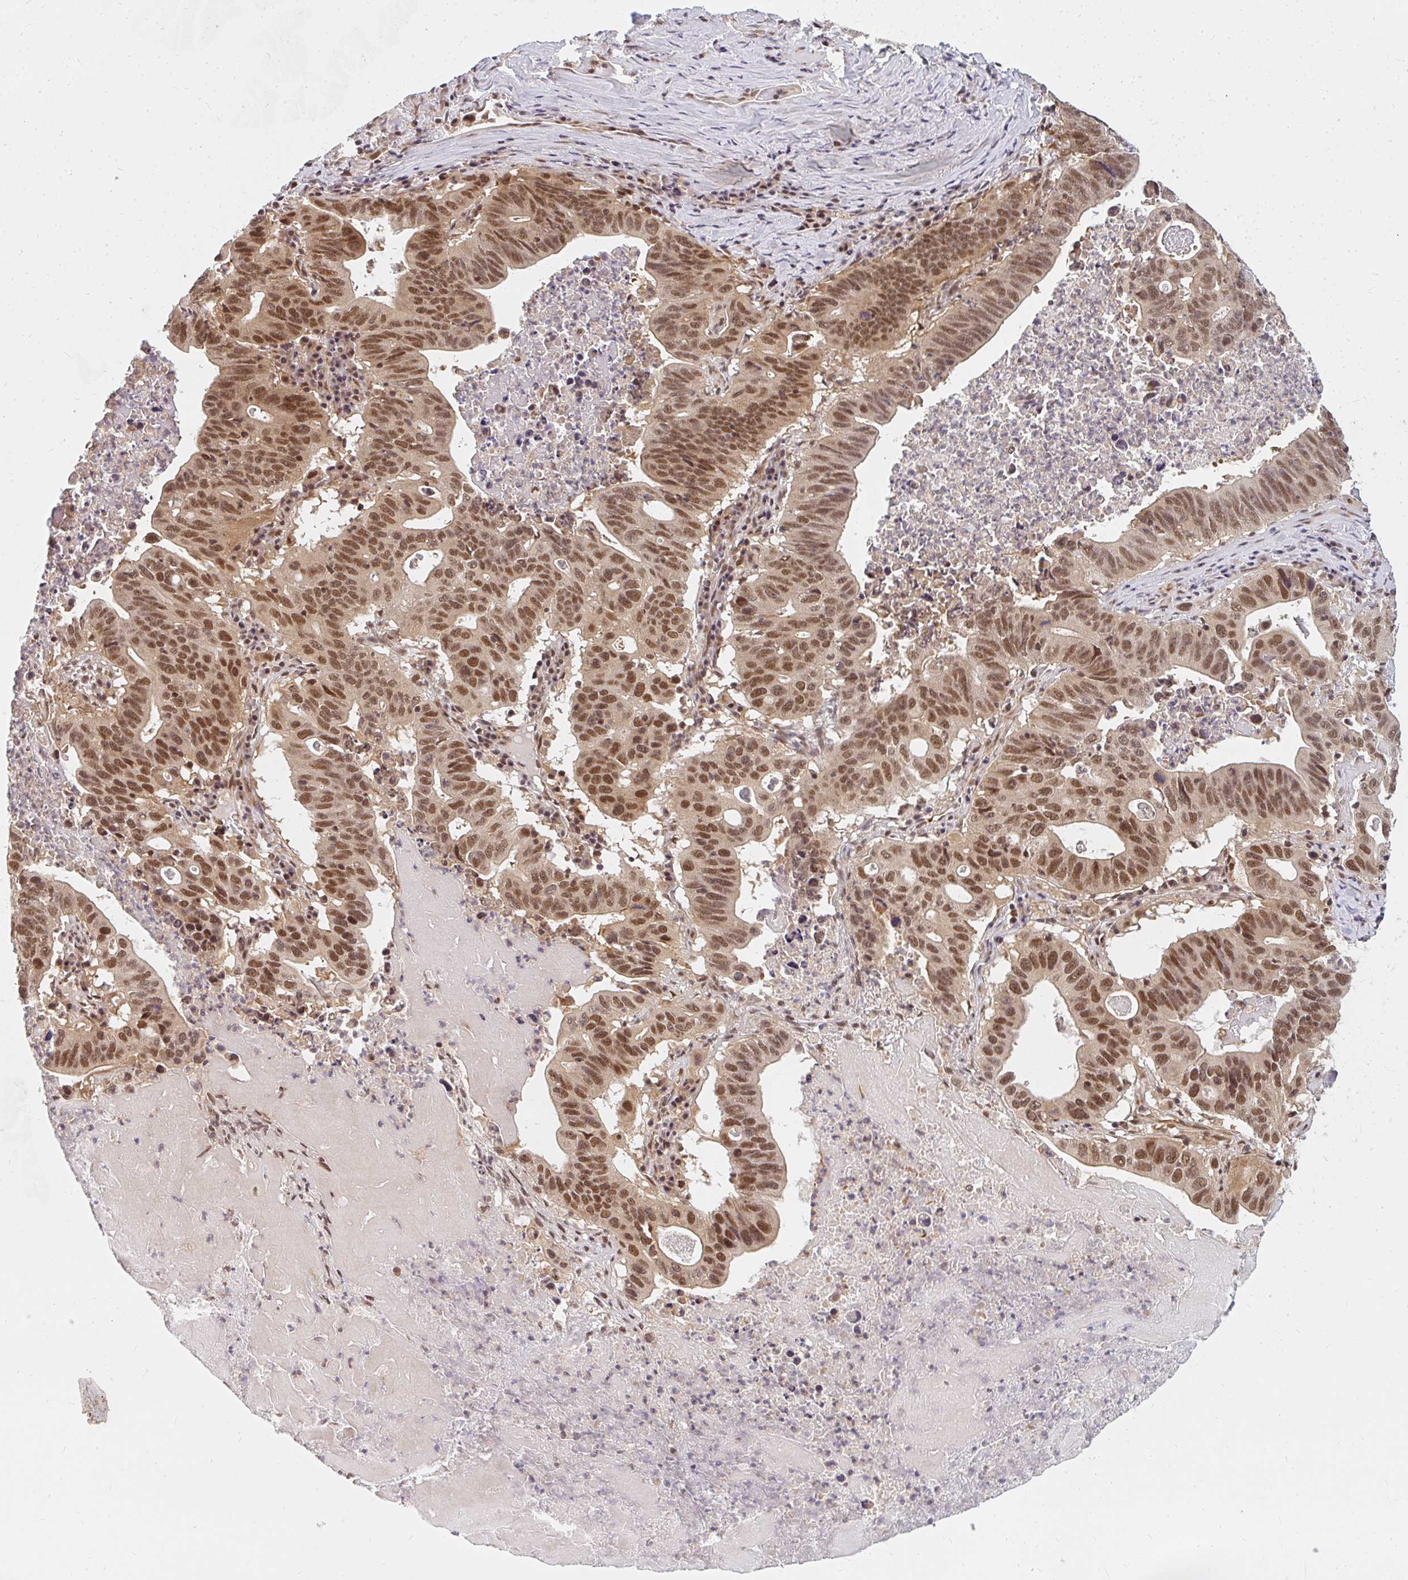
{"staining": {"intensity": "moderate", "quantity": ">75%", "location": "nuclear"}, "tissue": "lung cancer", "cell_type": "Tumor cells", "image_type": "cancer", "snomed": [{"axis": "morphology", "description": "Adenocarcinoma, NOS"}, {"axis": "topography", "description": "Lung"}], "caption": "Moderate nuclear protein staining is identified in about >75% of tumor cells in lung adenocarcinoma. The protein is stained brown, and the nuclei are stained in blue (DAB (3,3'-diaminobenzidine) IHC with brightfield microscopy, high magnification).", "gene": "GTF3C6", "patient": {"sex": "female", "age": 60}}